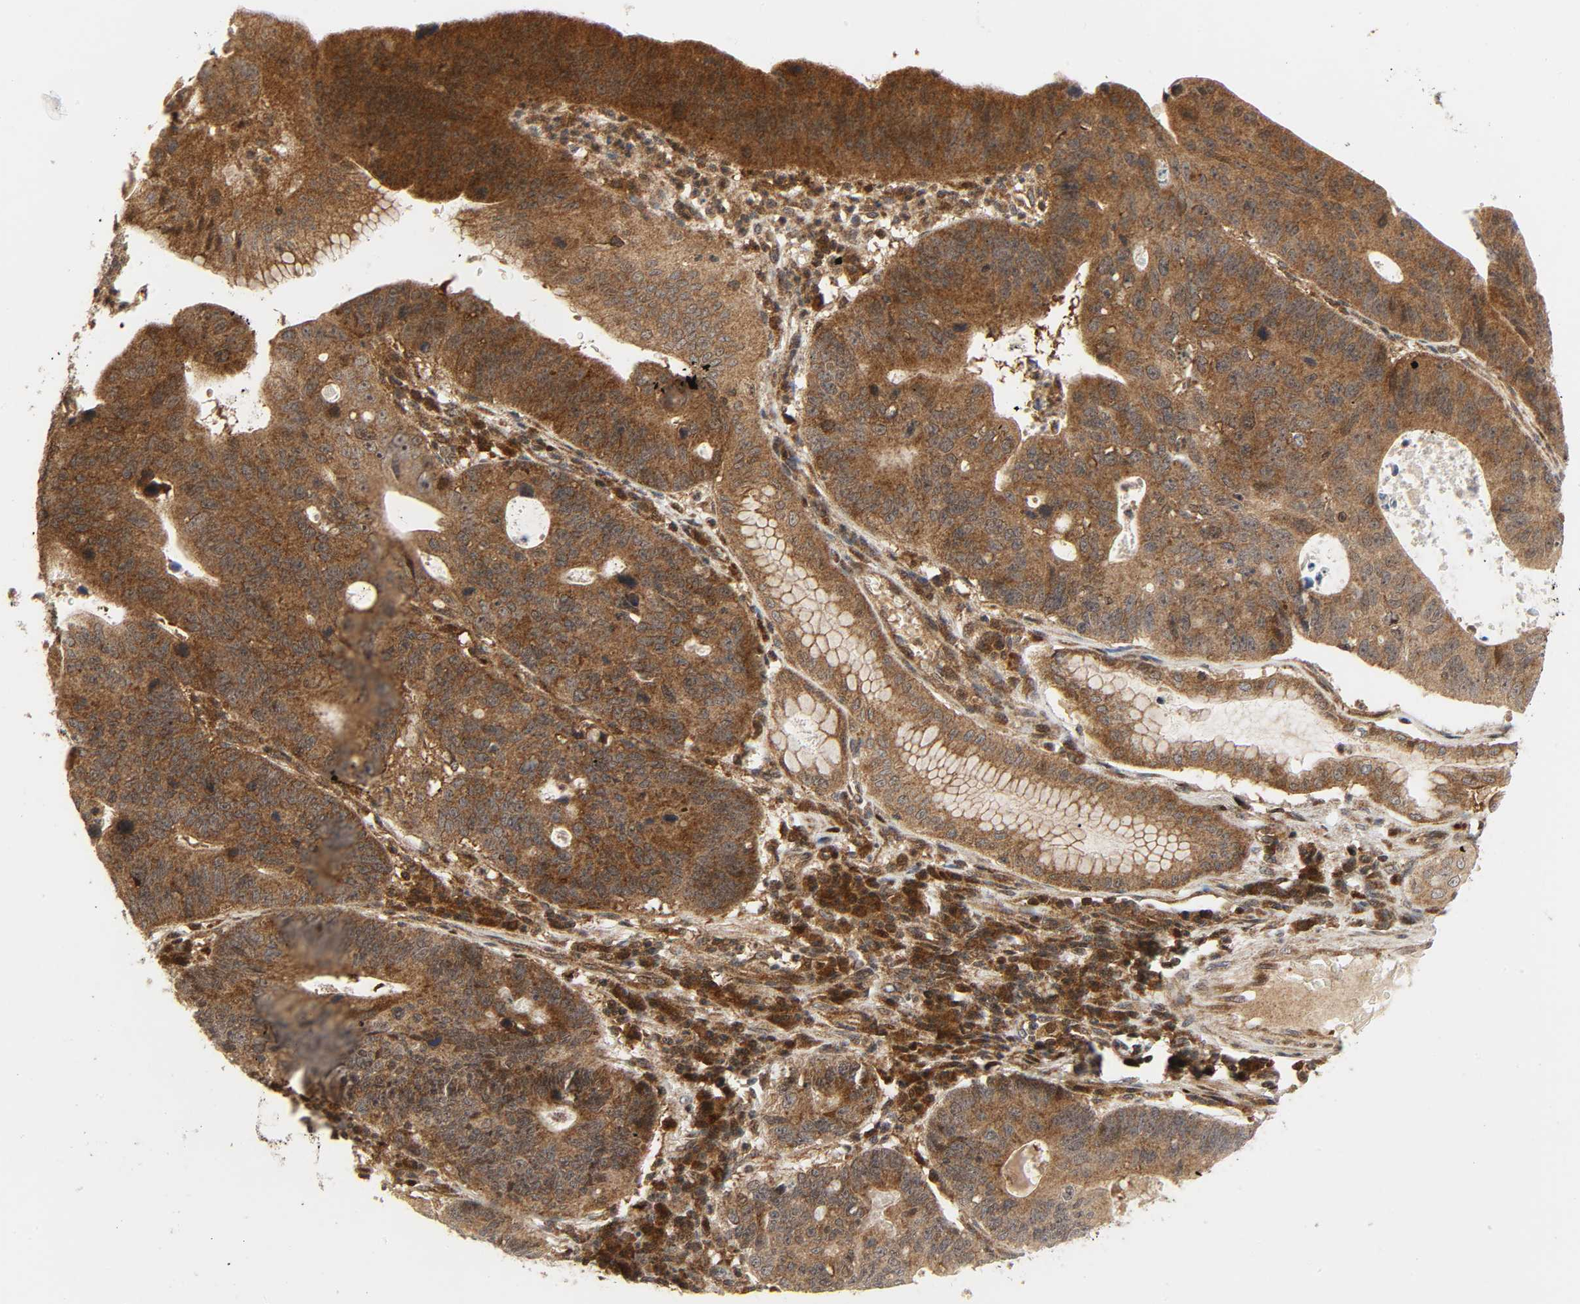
{"staining": {"intensity": "strong", "quantity": ">75%", "location": "cytoplasmic/membranous"}, "tissue": "stomach cancer", "cell_type": "Tumor cells", "image_type": "cancer", "snomed": [{"axis": "morphology", "description": "Adenocarcinoma, NOS"}, {"axis": "topography", "description": "Stomach"}], "caption": "Strong cytoplasmic/membranous protein staining is seen in about >75% of tumor cells in adenocarcinoma (stomach). Nuclei are stained in blue.", "gene": "CHUK", "patient": {"sex": "male", "age": 59}}